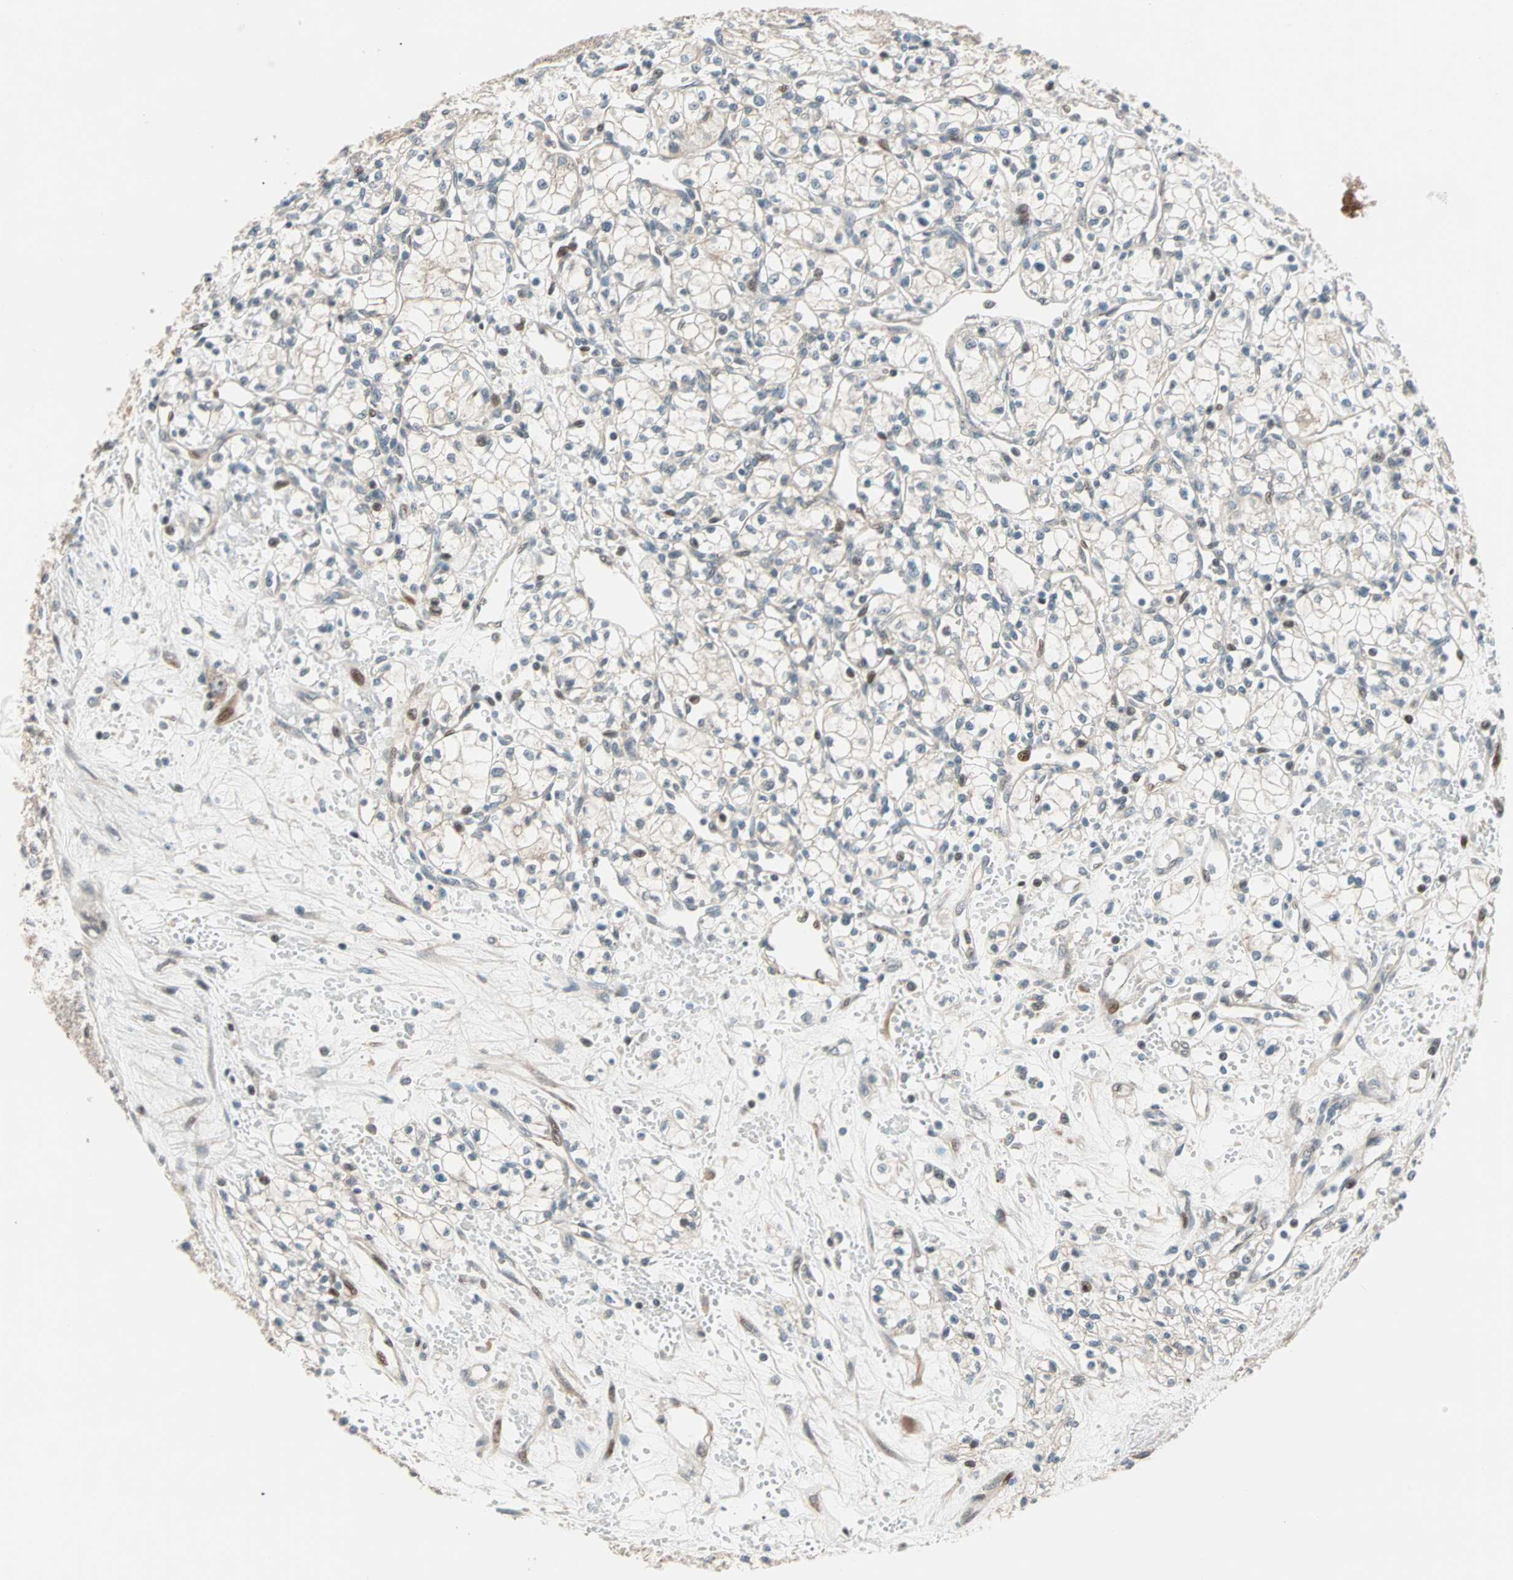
{"staining": {"intensity": "weak", "quantity": "<25%", "location": "cytoplasmic/membranous"}, "tissue": "renal cancer", "cell_type": "Tumor cells", "image_type": "cancer", "snomed": [{"axis": "morphology", "description": "Normal tissue, NOS"}, {"axis": "morphology", "description": "Adenocarcinoma, NOS"}, {"axis": "topography", "description": "Kidney"}], "caption": "Renal adenocarcinoma was stained to show a protein in brown. There is no significant staining in tumor cells.", "gene": "HECW1", "patient": {"sex": "male", "age": 59}}